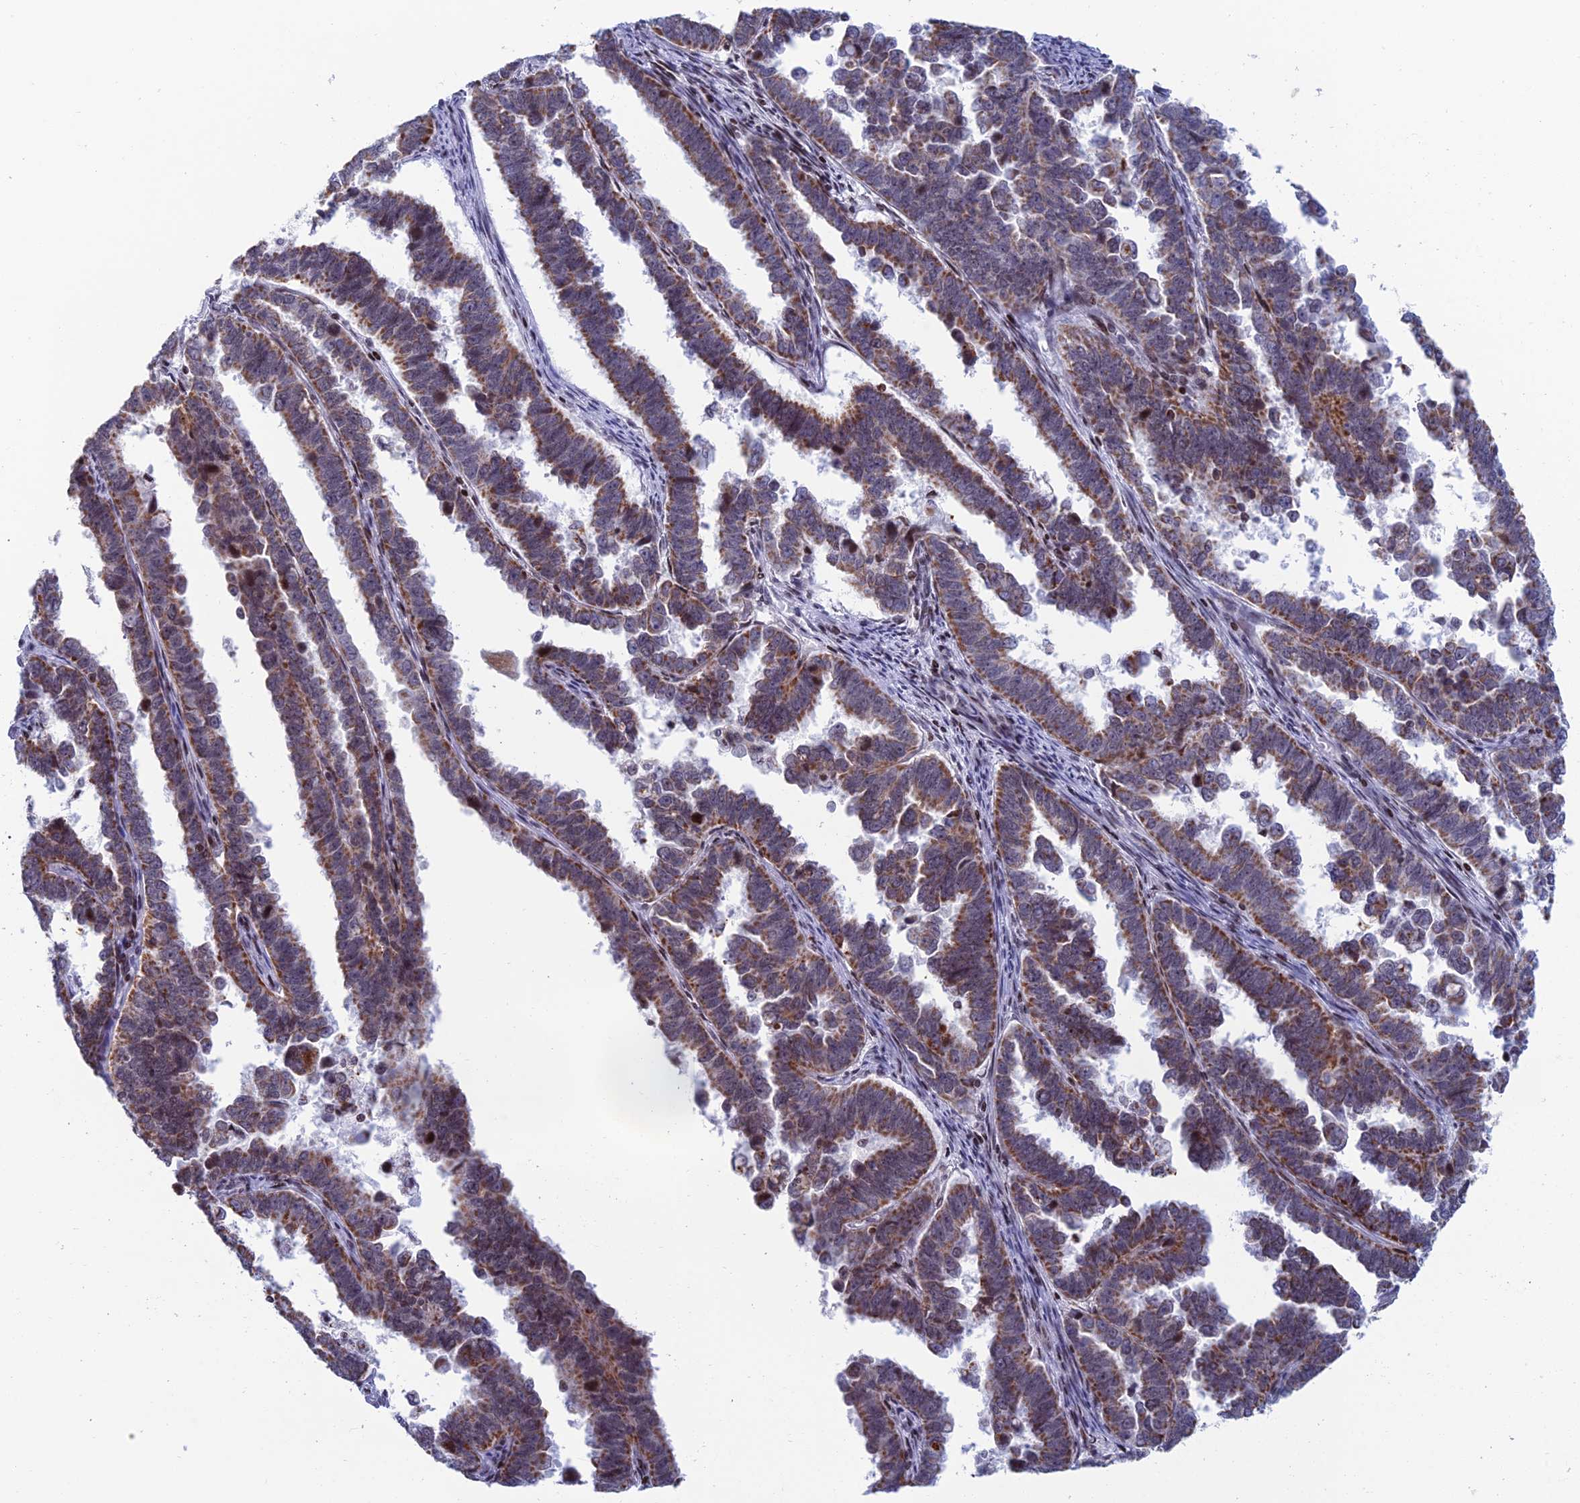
{"staining": {"intensity": "moderate", "quantity": ">75%", "location": "cytoplasmic/membranous"}, "tissue": "endometrial cancer", "cell_type": "Tumor cells", "image_type": "cancer", "snomed": [{"axis": "morphology", "description": "Adenocarcinoma, NOS"}, {"axis": "topography", "description": "Endometrium"}], "caption": "Tumor cells show medium levels of moderate cytoplasmic/membranous expression in approximately >75% of cells in human endometrial cancer.", "gene": "AFF3", "patient": {"sex": "female", "age": 75}}